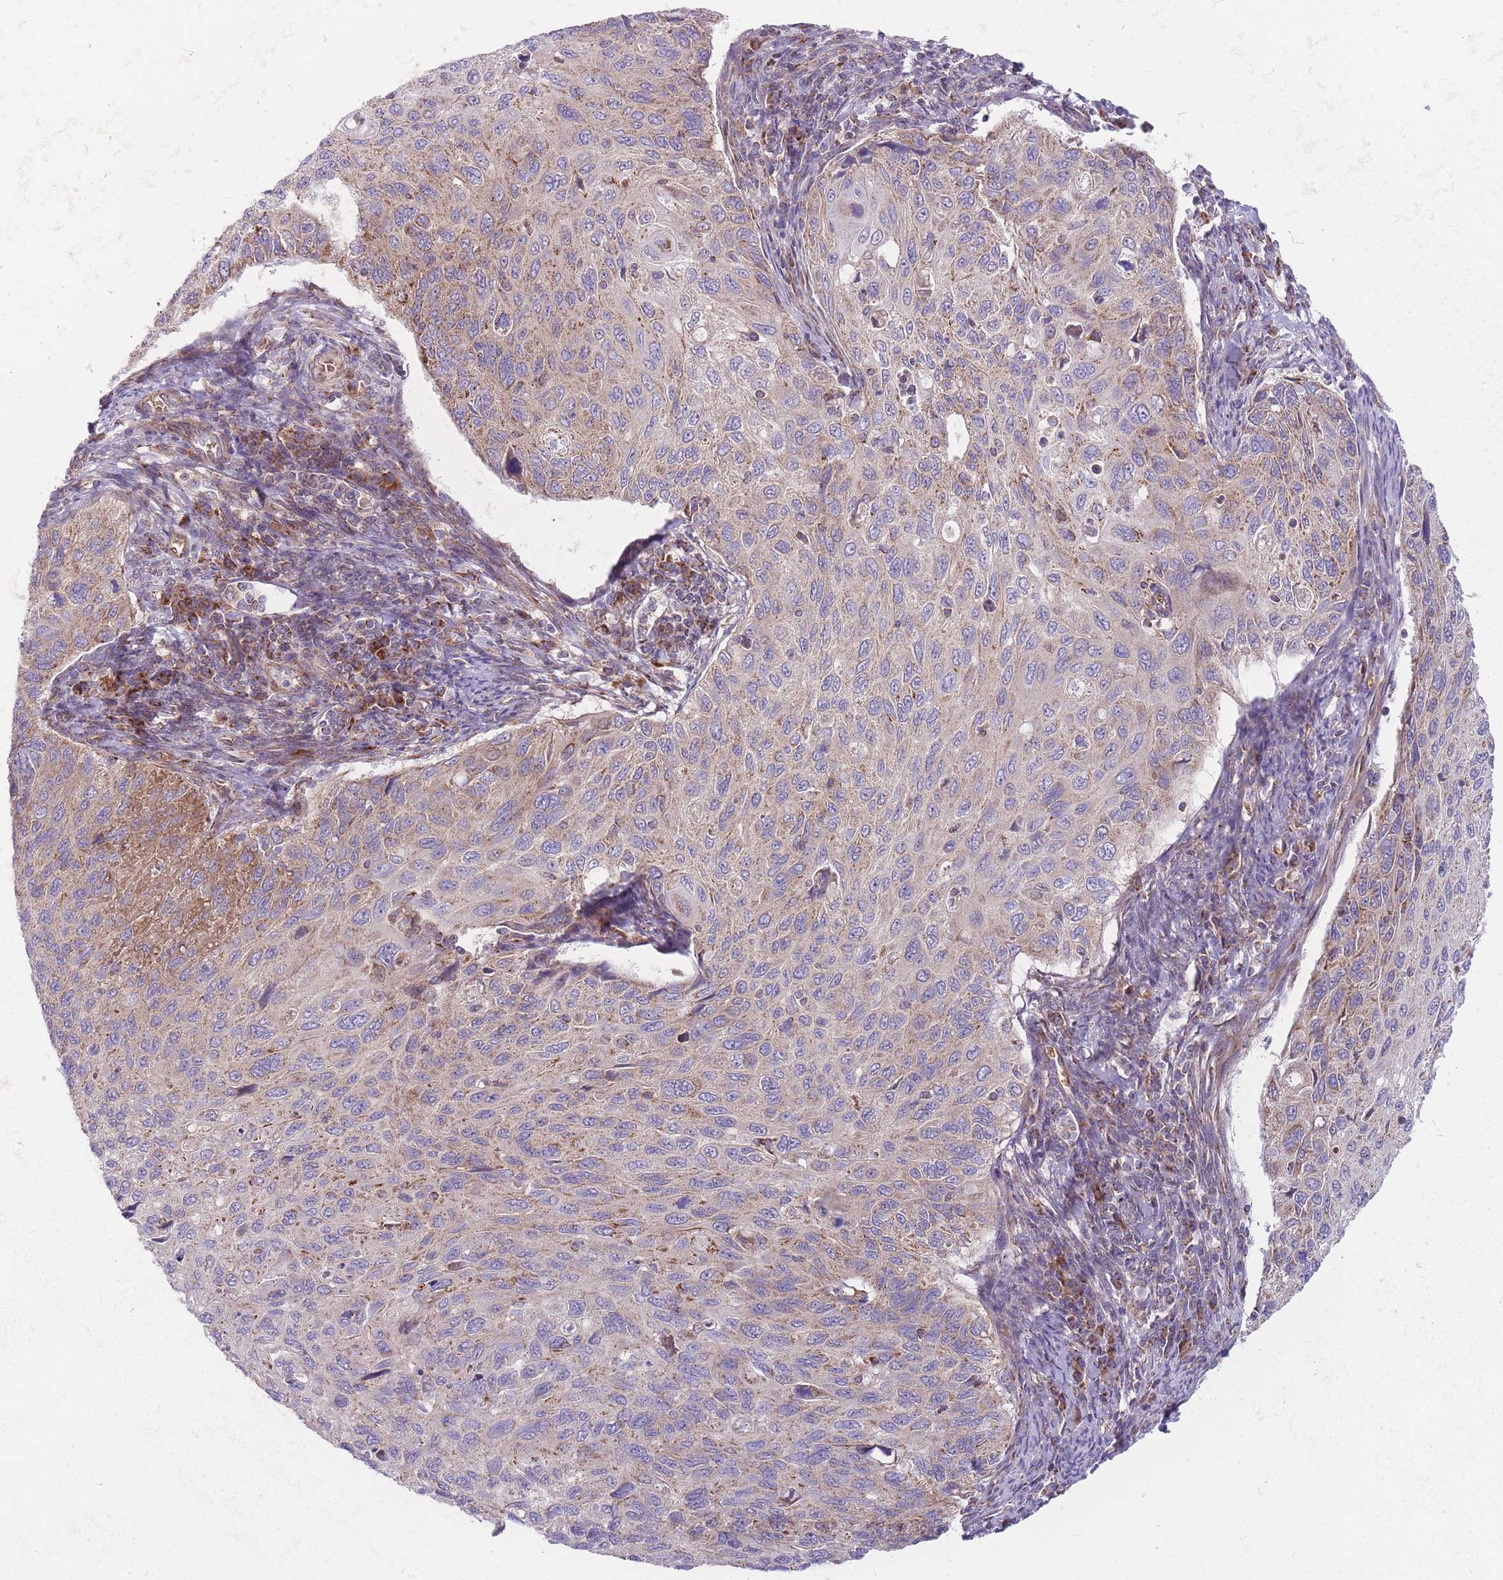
{"staining": {"intensity": "moderate", "quantity": "<25%", "location": "cytoplasmic/membranous"}, "tissue": "cervical cancer", "cell_type": "Tumor cells", "image_type": "cancer", "snomed": [{"axis": "morphology", "description": "Squamous cell carcinoma, NOS"}, {"axis": "topography", "description": "Cervix"}], "caption": "Immunohistochemical staining of cervical squamous cell carcinoma displays moderate cytoplasmic/membranous protein expression in about <25% of tumor cells.", "gene": "ANKRD10", "patient": {"sex": "female", "age": 70}}